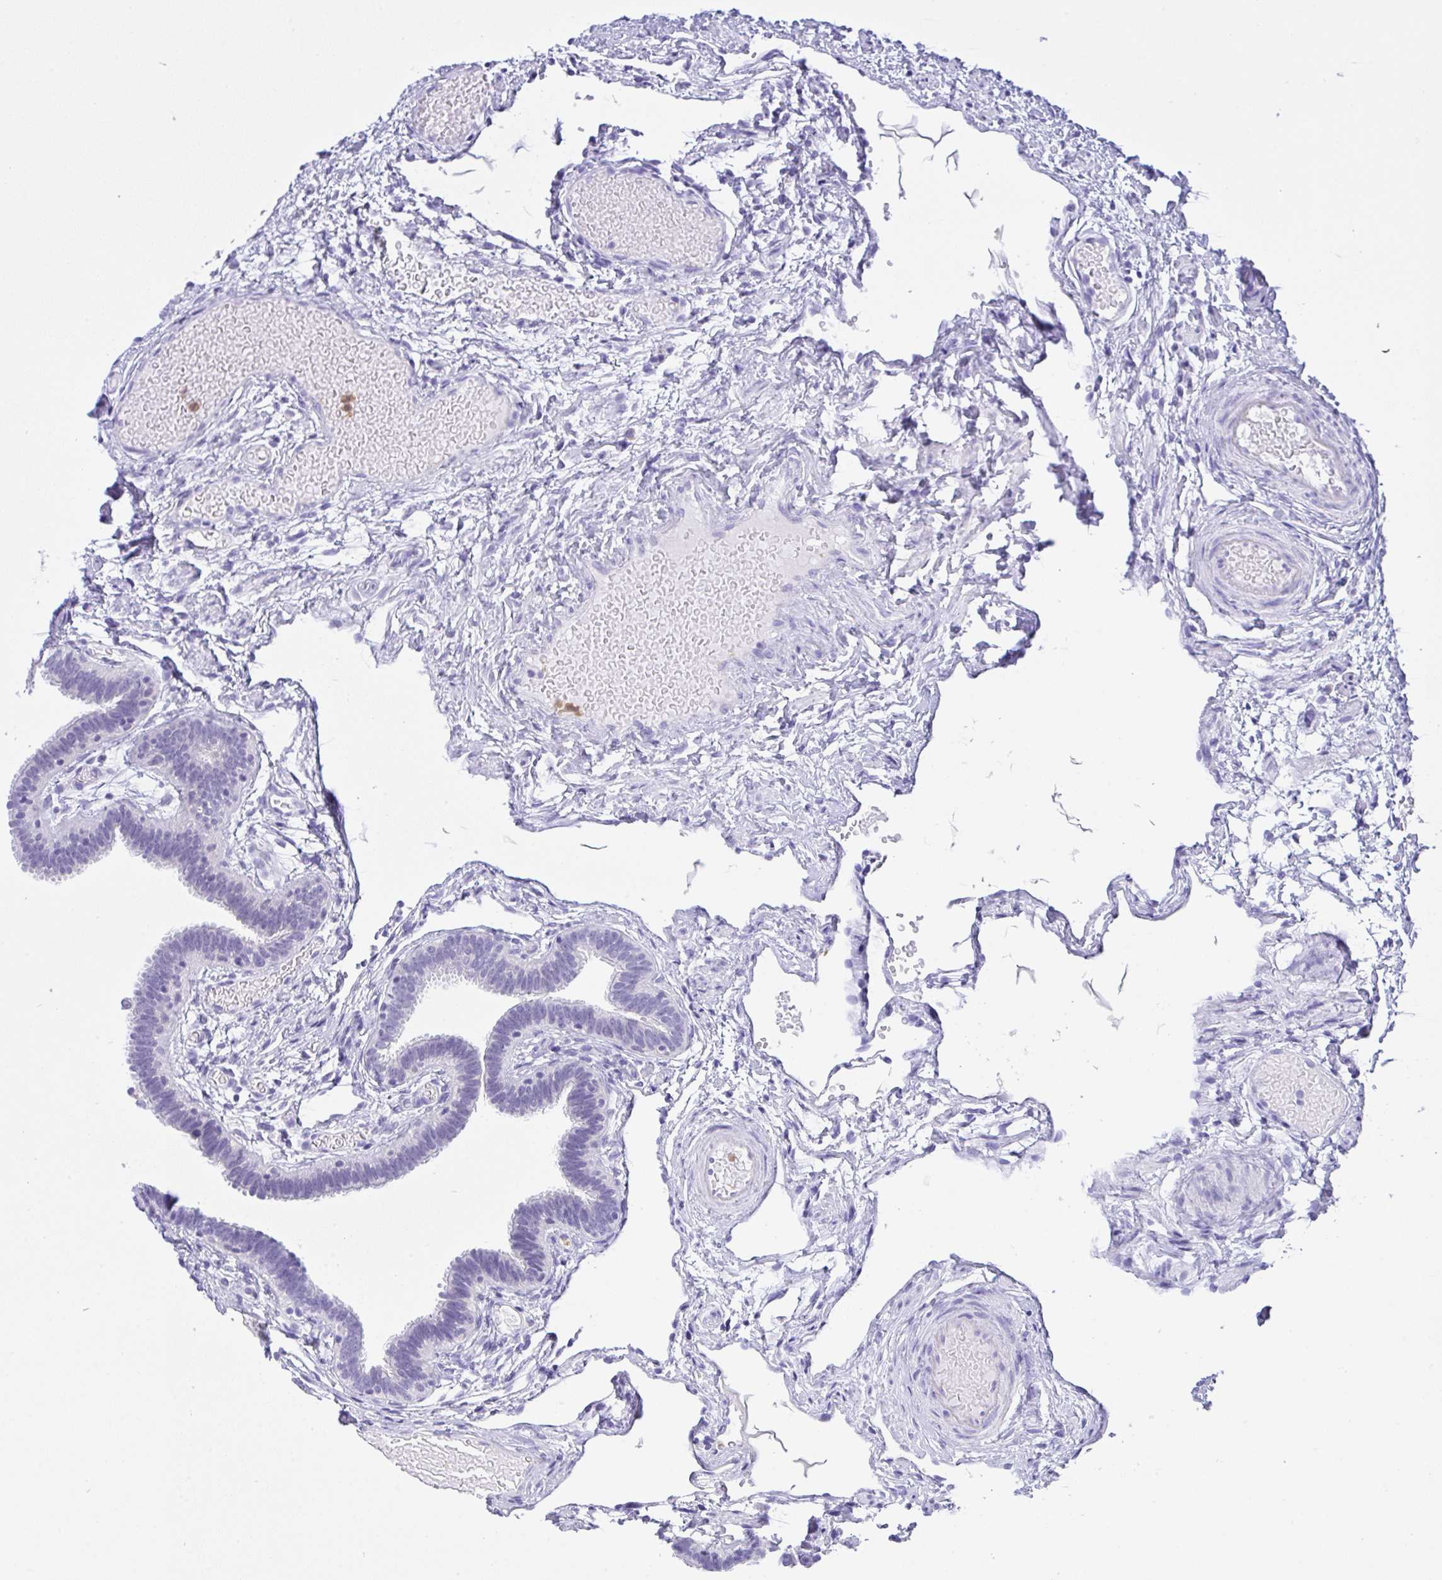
{"staining": {"intensity": "negative", "quantity": "none", "location": "none"}, "tissue": "fallopian tube", "cell_type": "Glandular cells", "image_type": "normal", "snomed": [{"axis": "morphology", "description": "Normal tissue, NOS"}, {"axis": "topography", "description": "Fallopian tube"}], "caption": "Immunohistochemical staining of normal fallopian tube reveals no significant staining in glandular cells.", "gene": "NCF1", "patient": {"sex": "female", "age": 37}}